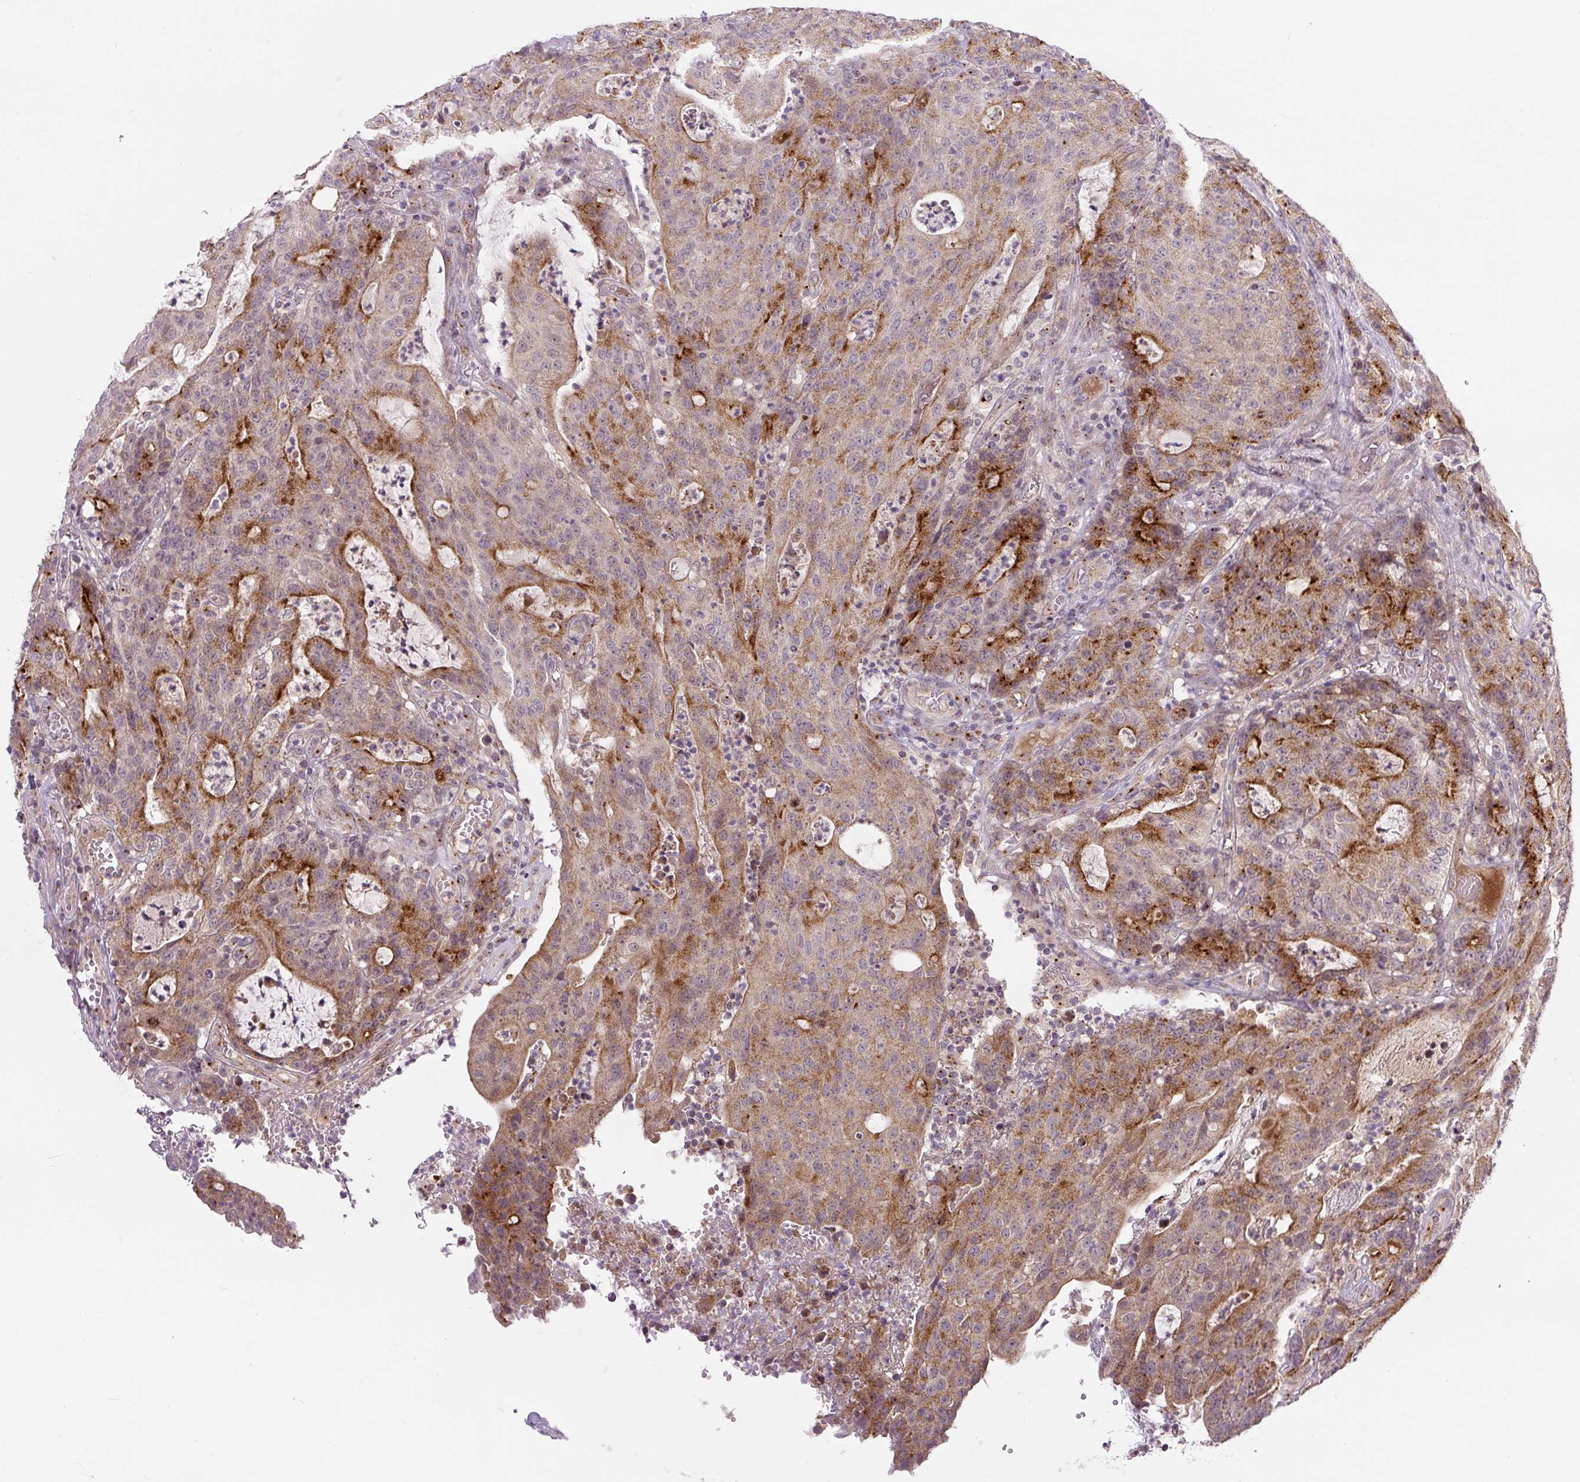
{"staining": {"intensity": "moderate", "quantity": "25%-75%", "location": "cytoplasmic/membranous"}, "tissue": "colorectal cancer", "cell_type": "Tumor cells", "image_type": "cancer", "snomed": [{"axis": "morphology", "description": "Adenocarcinoma, NOS"}, {"axis": "topography", "description": "Colon"}], "caption": "Immunohistochemistry (IHC) of colorectal adenocarcinoma demonstrates medium levels of moderate cytoplasmic/membranous positivity in approximately 25%-75% of tumor cells. The protein is stained brown, and the nuclei are stained in blue (DAB (3,3'-diaminobenzidine) IHC with brightfield microscopy, high magnification).", "gene": "PCM1", "patient": {"sex": "male", "age": 83}}